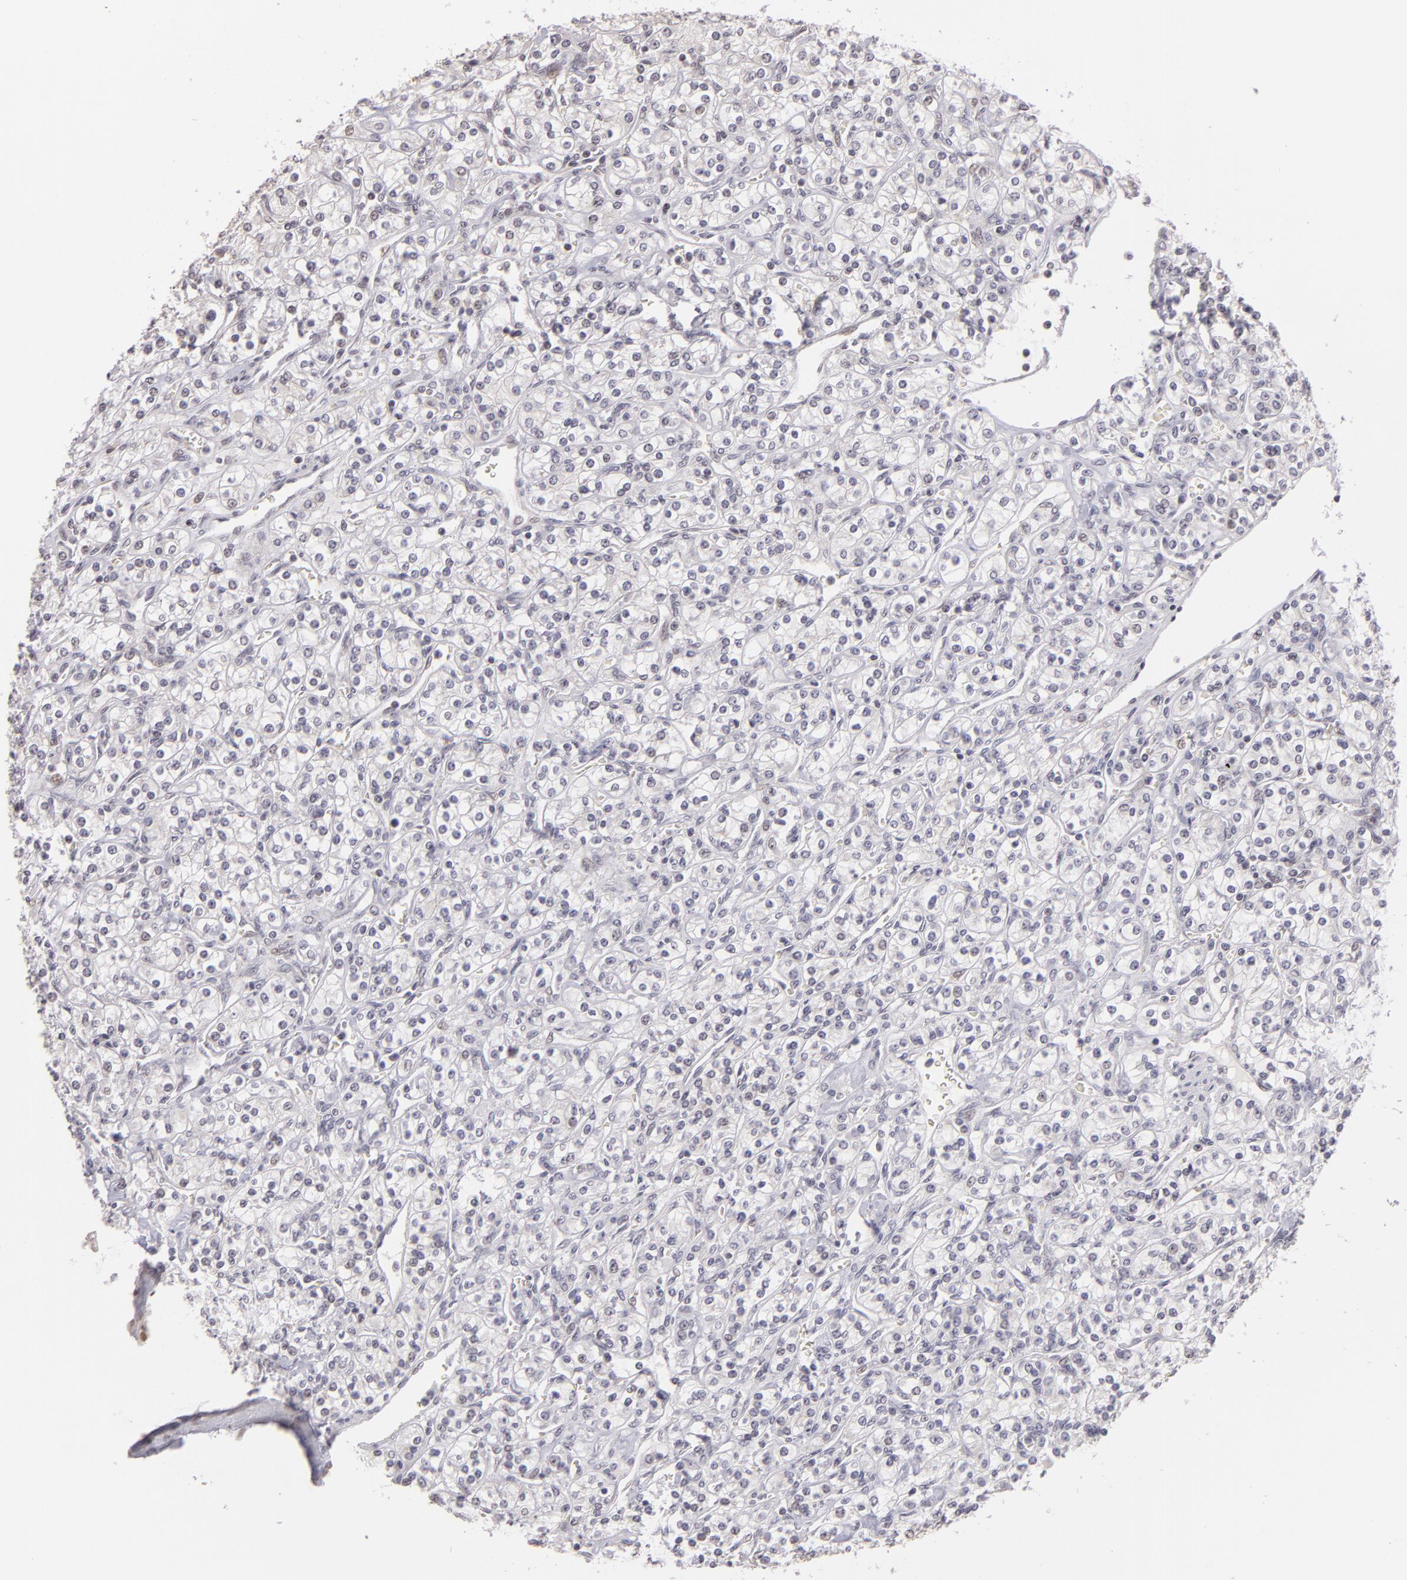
{"staining": {"intensity": "negative", "quantity": "none", "location": "none"}, "tissue": "renal cancer", "cell_type": "Tumor cells", "image_type": "cancer", "snomed": [{"axis": "morphology", "description": "Adenocarcinoma, NOS"}, {"axis": "topography", "description": "Kidney"}], "caption": "Immunohistochemical staining of human renal adenocarcinoma reveals no significant staining in tumor cells. Nuclei are stained in blue.", "gene": "RARB", "patient": {"sex": "male", "age": 77}}